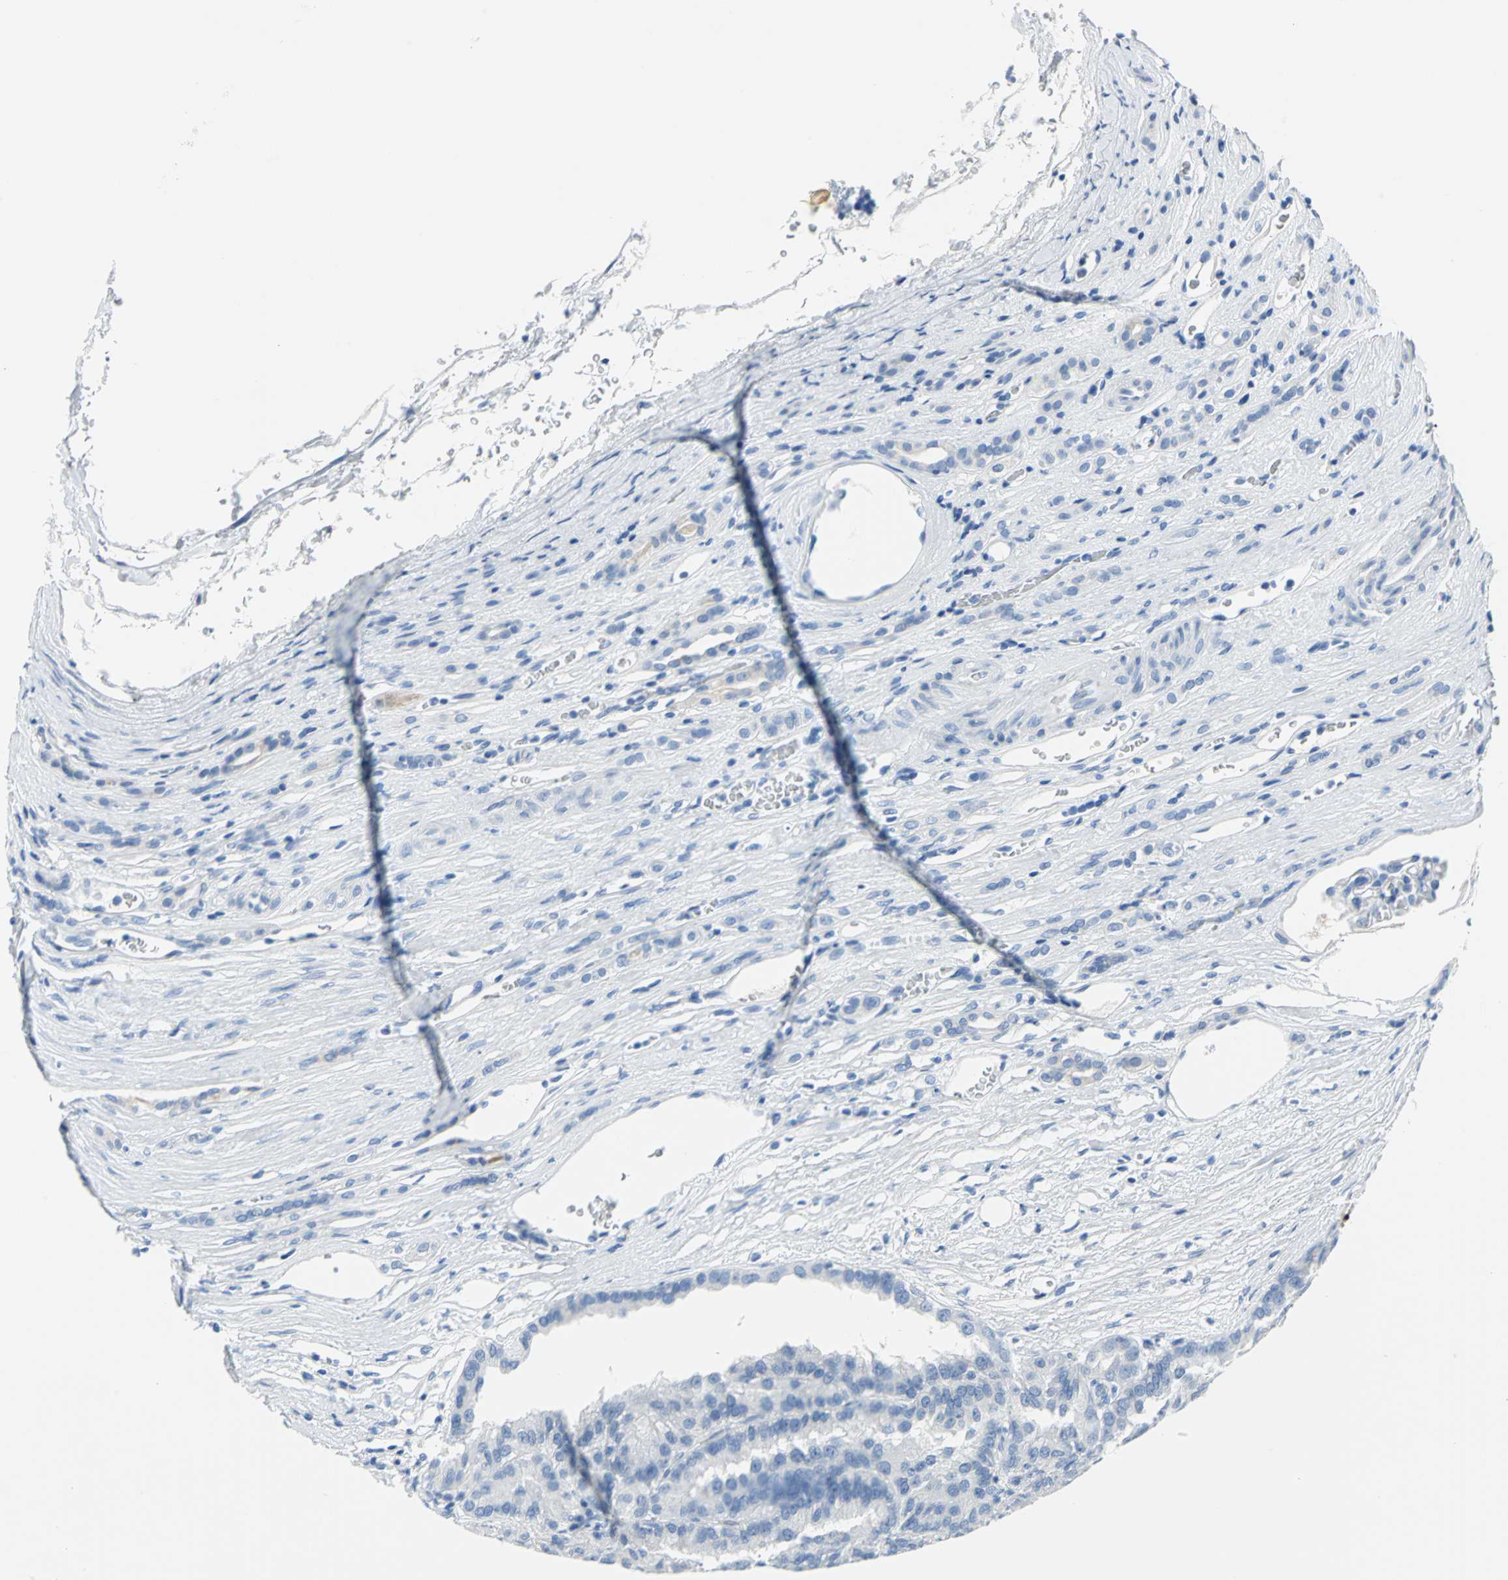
{"staining": {"intensity": "negative", "quantity": "none", "location": "none"}, "tissue": "renal cancer", "cell_type": "Tumor cells", "image_type": "cancer", "snomed": [{"axis": "morphology", "description": "Adenocarcinoma, NOS"}, {"axis": "topography", "description": "Kidney"}], "caption": "Immunohistochemistry (IHC) photomicrograph of human renal cancer (adenocarcinoma) stained for a protein (brown), which demonstrates no expression in tumor cells.", "gene": "SFN", "patient": {"sex": "male", "age": 46}}